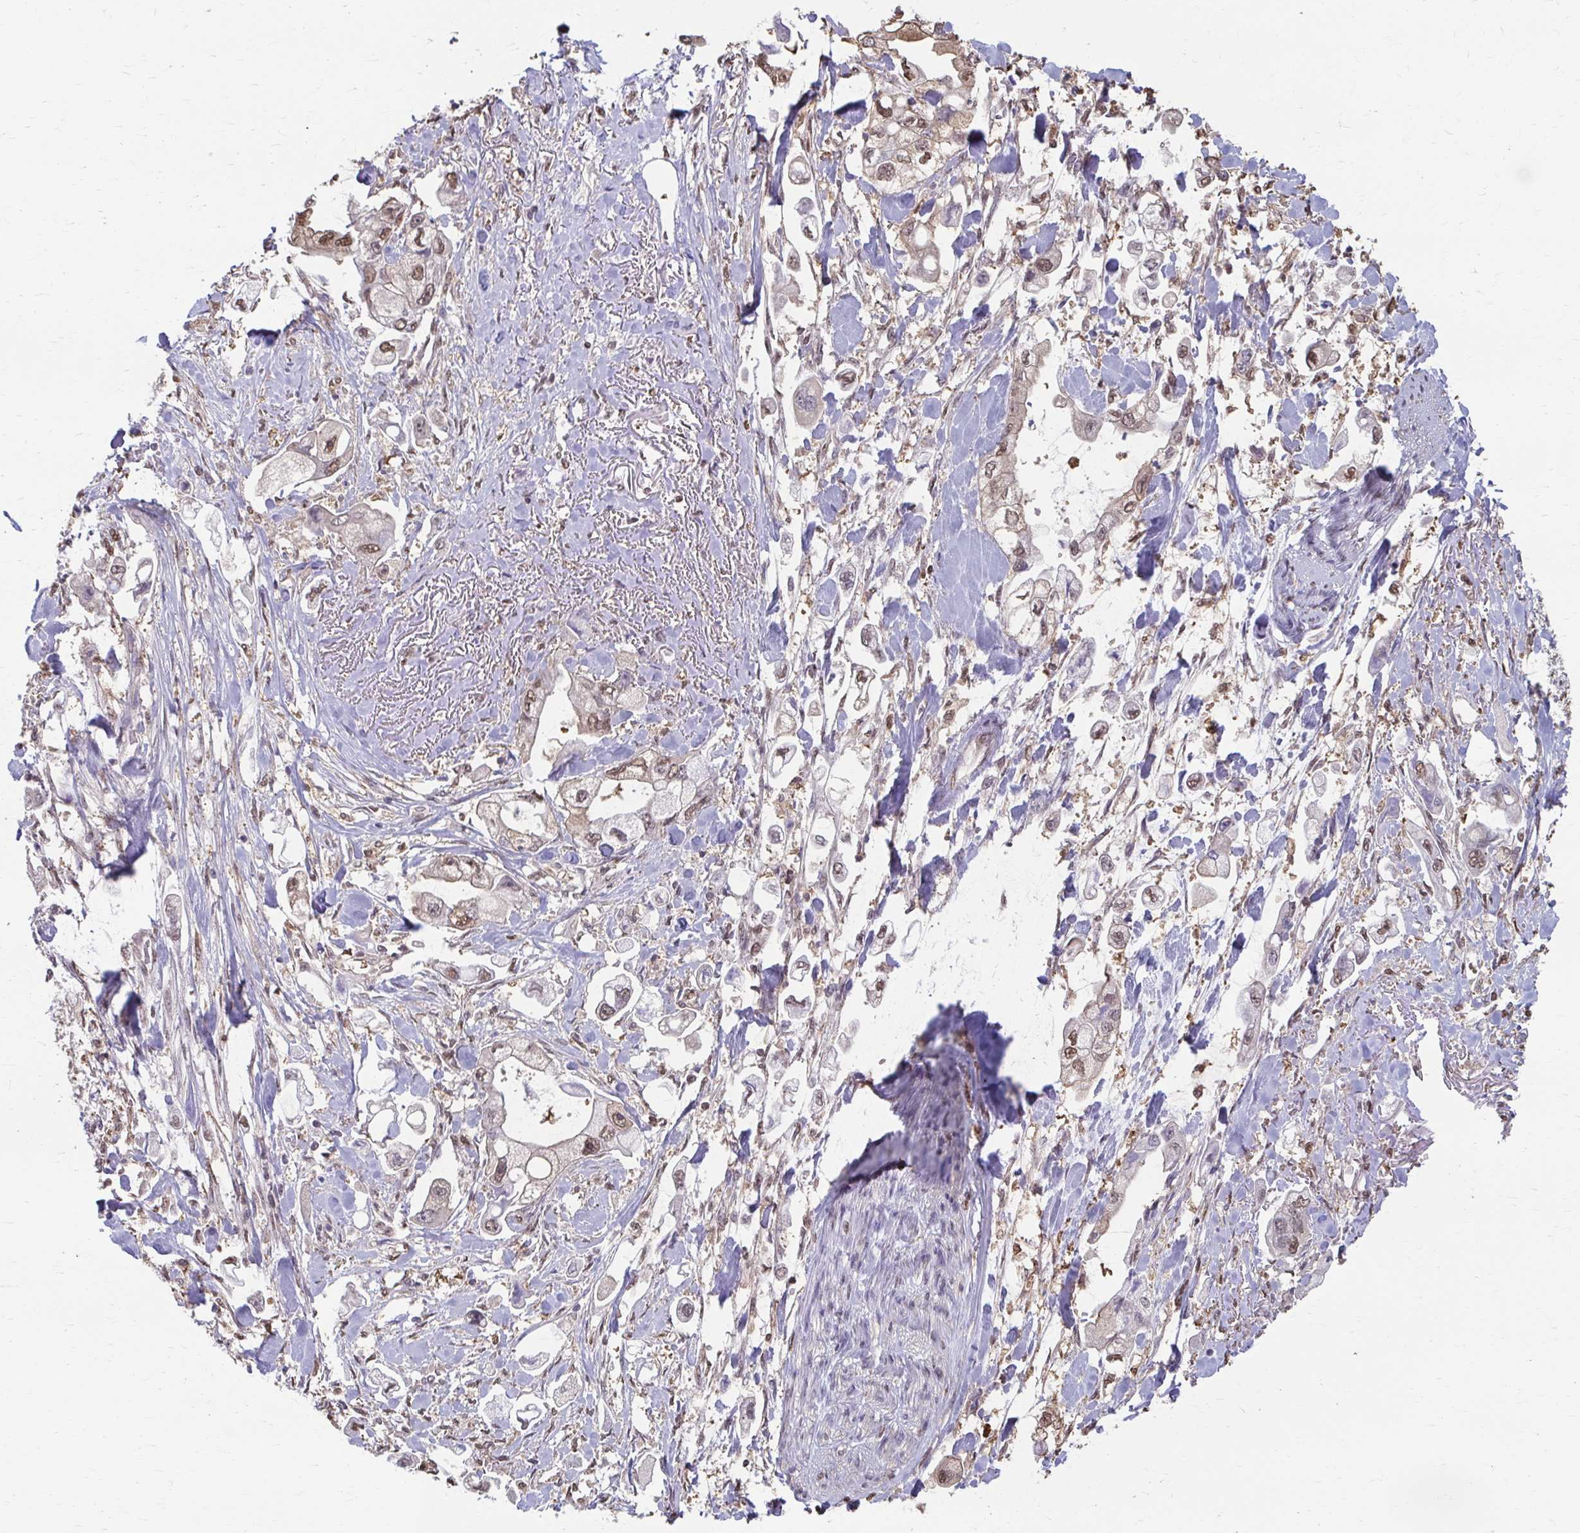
{"staining": {"intensity": "weak", "quantity": ">75%", "location": "nuclear"}, "tissue": "stomach cancer", "cell_type": "Tumor cells", "image_type": "cancer", "snomed": [{"axis": "morphology", "description": "Adenocarcinoma, NOS"}, {"axis": "topography", "description": "Stomach"}], "caption": "Immunohistochemistry micrograph of neoplastic tissue: stomach cancer (adenocarcinoma) stained using immunohistochemistry (IHC) displays low levels of weak protein expression localized specifically in the nuclear of tumor cells, appearing as a nuclear brown color.", "gene": "ING4", "patient": {"sex": "male", "age": 62}}